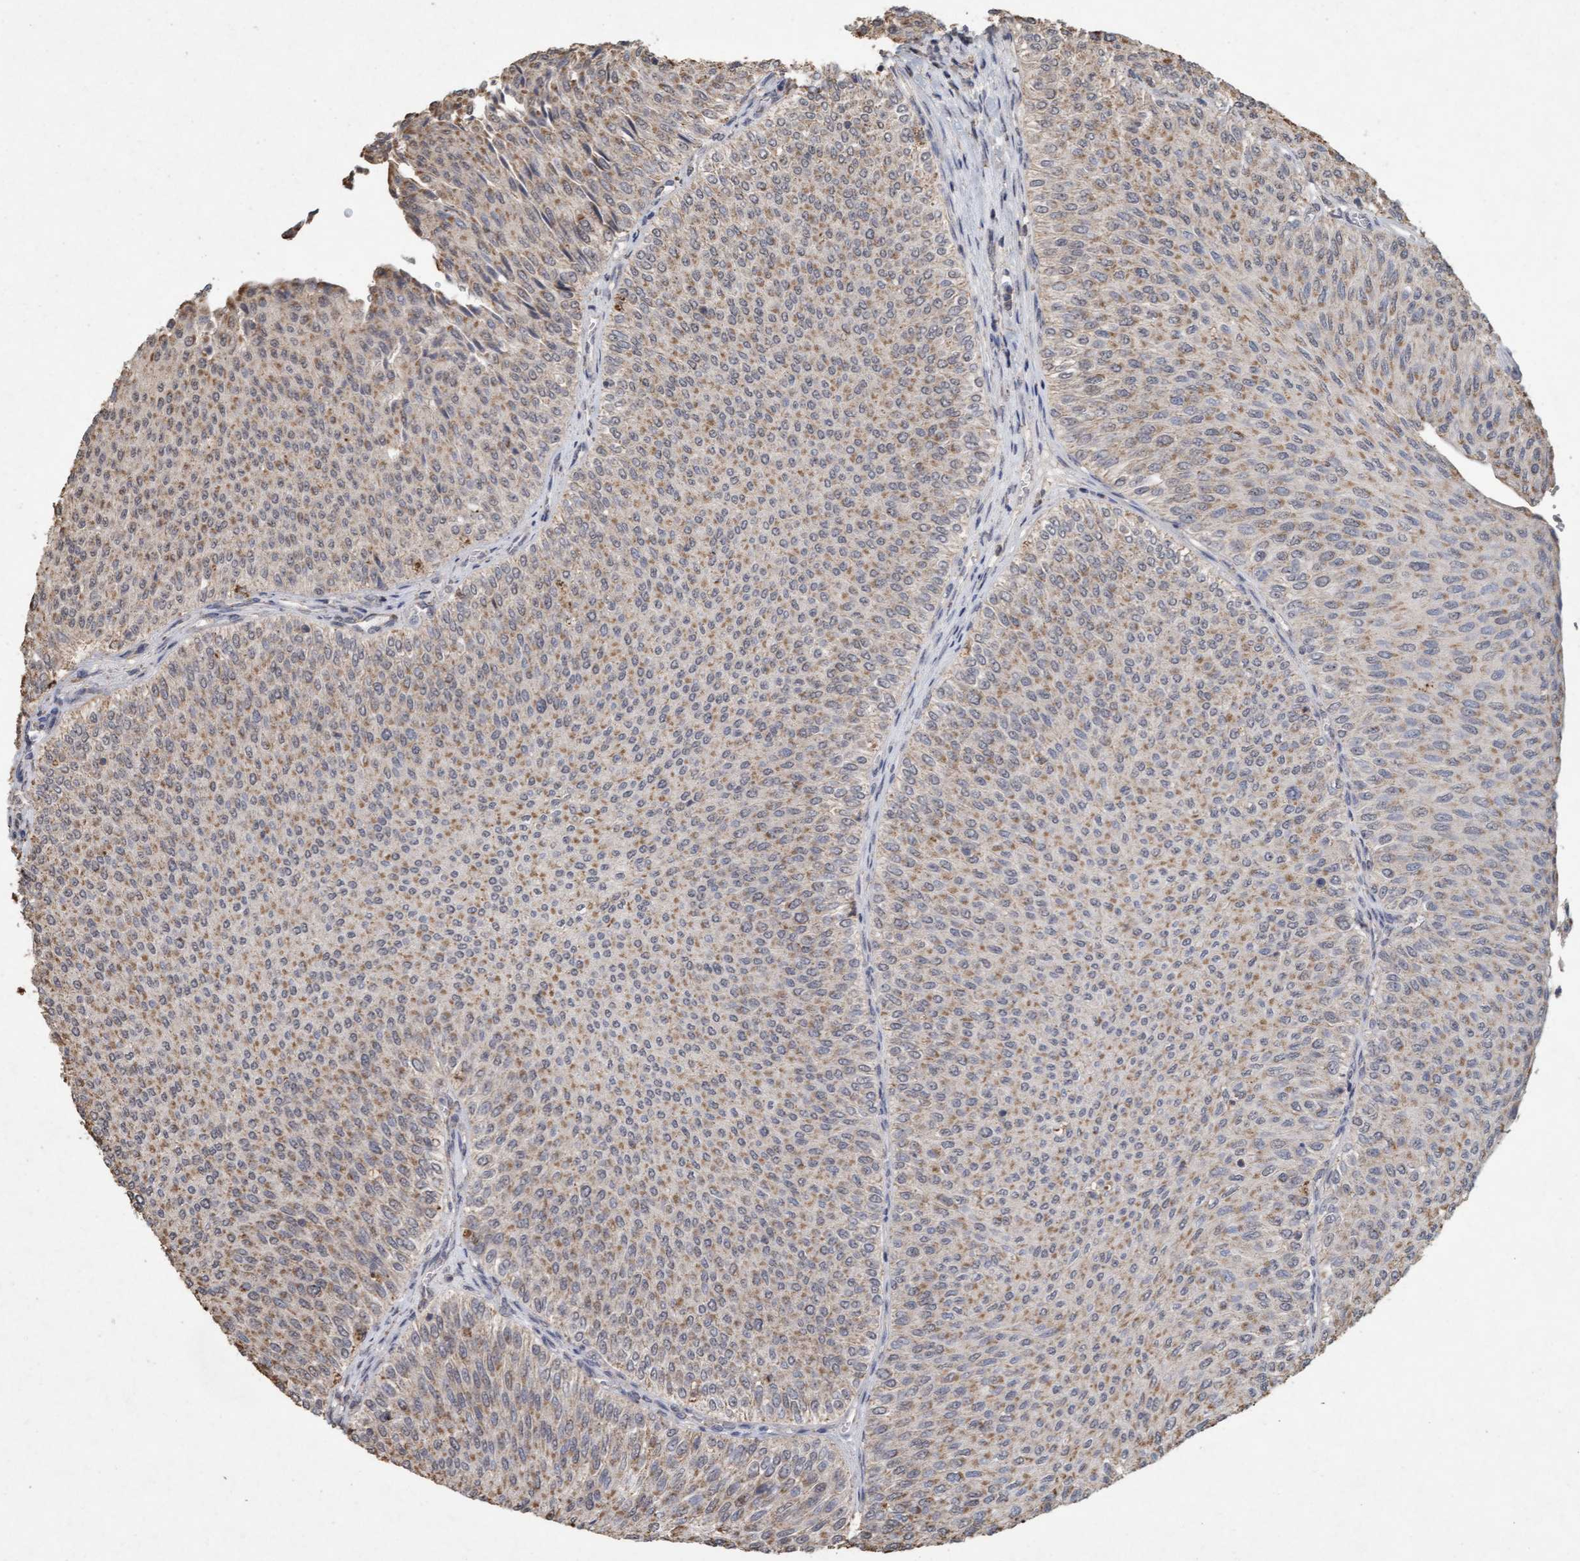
{"staining": {"intensity": "weak", "quantity": ">75%", "location": "cytoplasmic/membranous"}, "tissue": "urothelial cancer", "cell_type": "Tumor cells", "image_type": "cancer", "snomed": [{"axis": "morphology", "description": "Urothelial carcinoma, Low grade"}, {"axis": "topography", "description": "Urinary bladder"}], "caption": "Immunohistochemistry (IHC) histopathology image of neoplastic tissue: urothelial cancer stained using immunohistochemistry displays low levels of weak protein expression localized specifically in the cytoplasmic/membranous of tumor cells, appearing as a cytoplasmic/membranous brown color.", "gene": "VSIG8", "patient": {"sex": "male", "age": 78}}